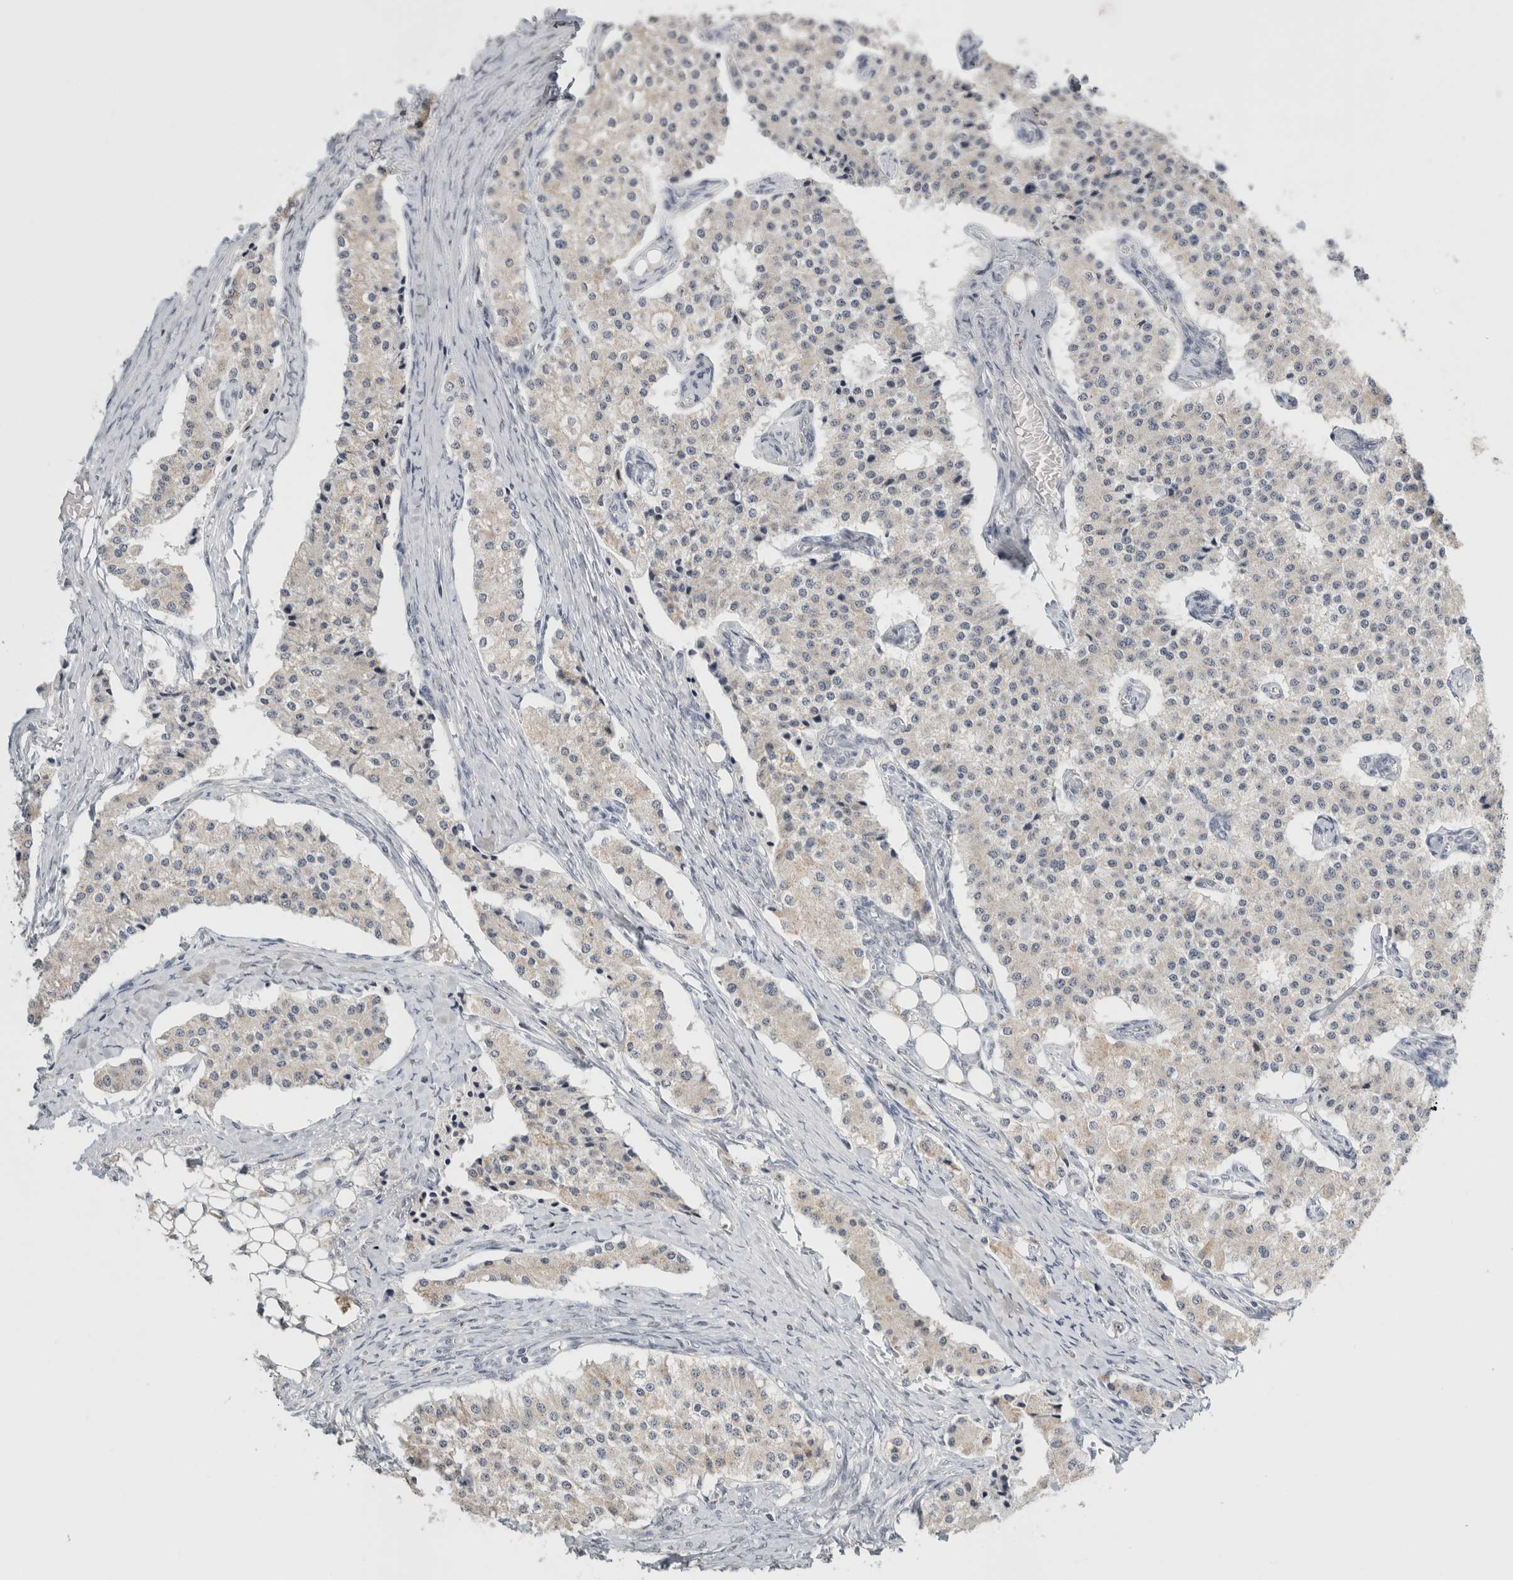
{"staining": {"intensity": "weak", "quantity": "<25%", "location": "cytoplasmic/membranous"}, "tissue": "carcinoid", "cell_type": "Tumor cells", "image_type": "cancer", "snomed": [{"axis": "morphology", "description": "Carcinoid, malignant, NOS"}, {"axis": "topography", "description": "Colon"}], "caption": "Micrograph shows no significant protein expression in tumor cells of malignant carcinoid.", "gene": "CRAT", "patient": {"sex": "female", "age": 52}}